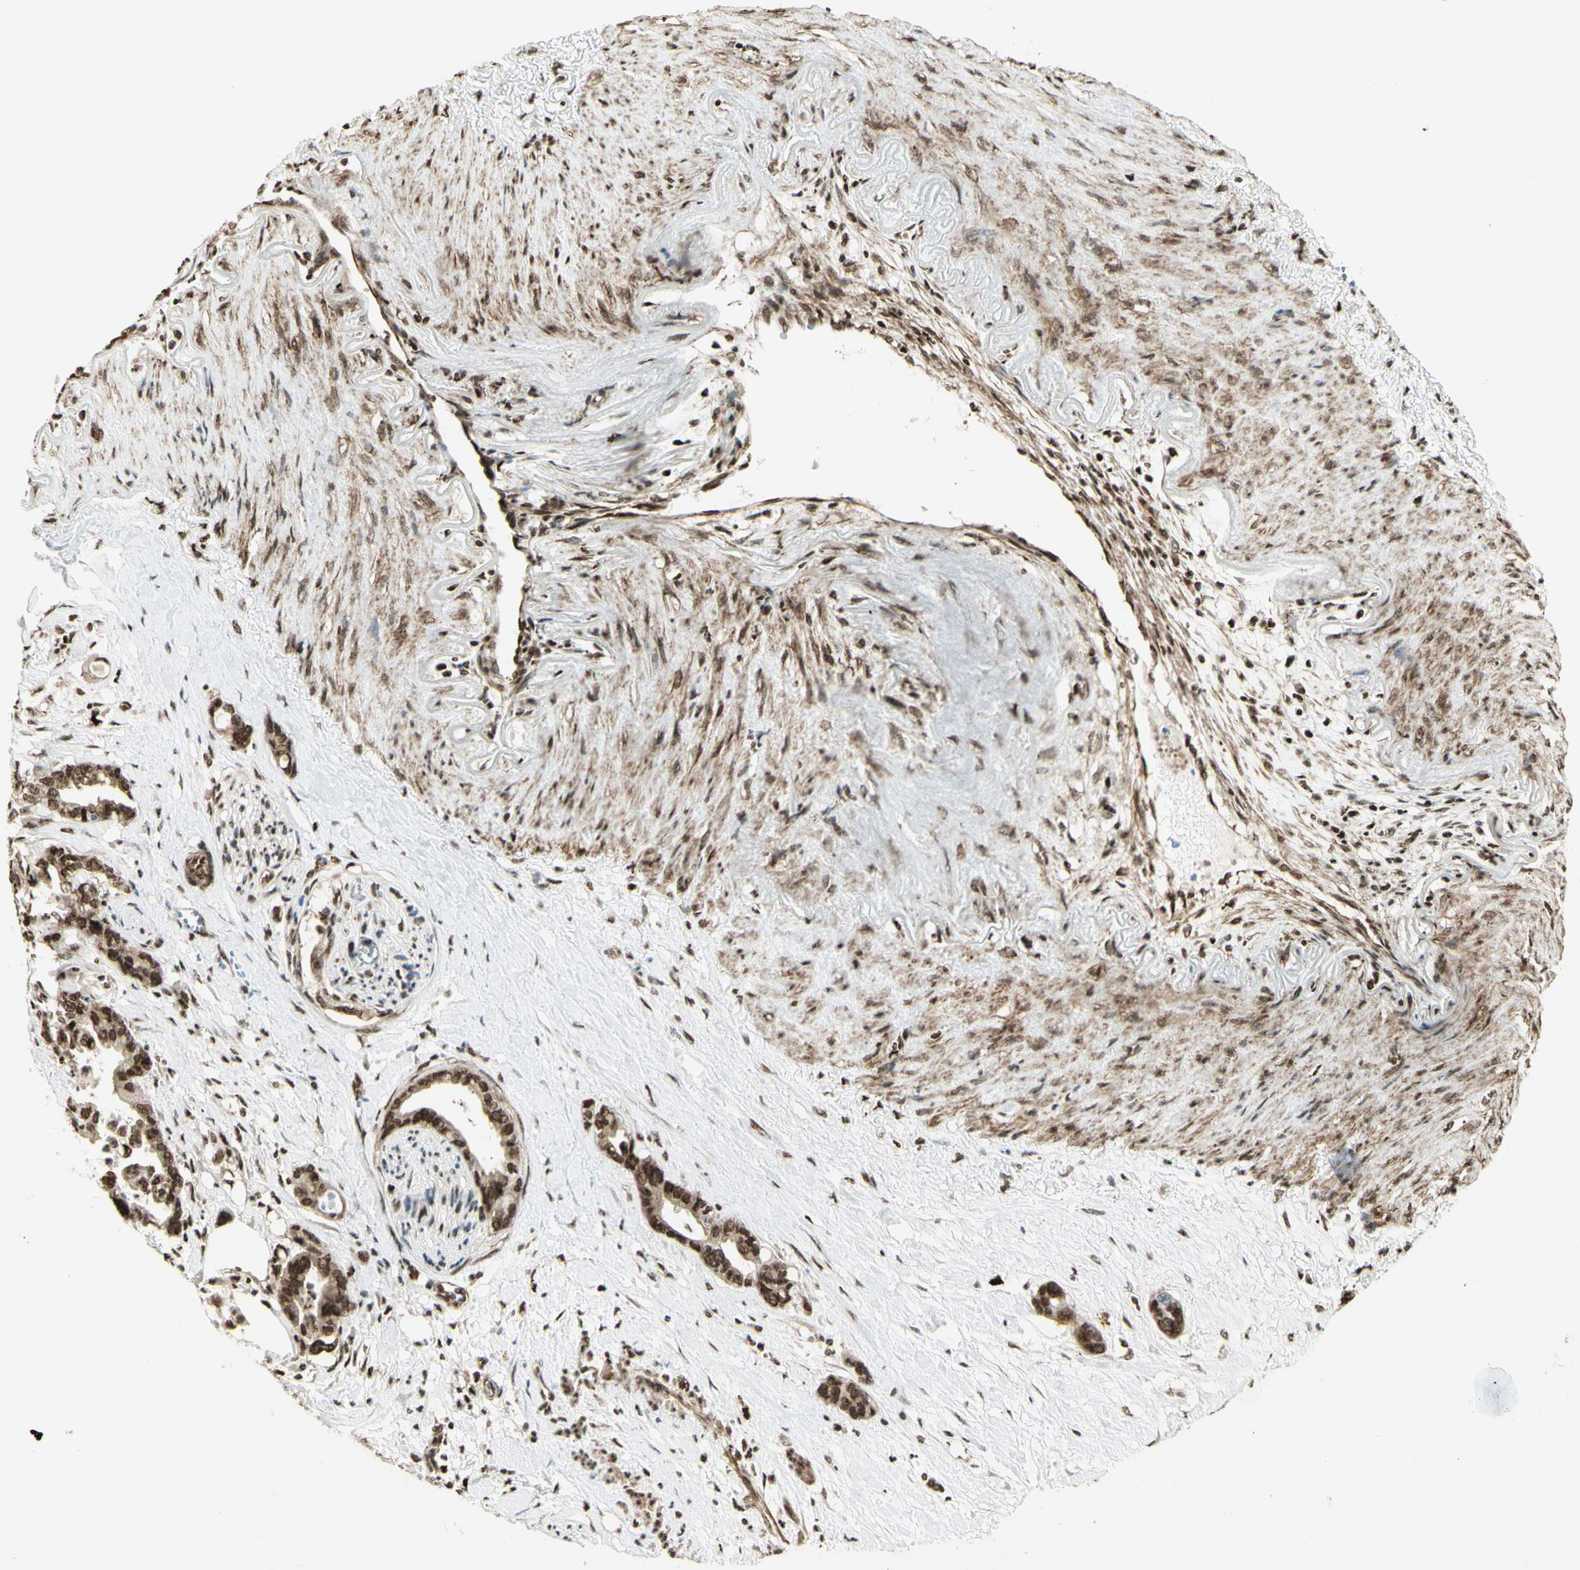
{"staining": {"intensity": "strong", "quantity": ">75%", "location": "cytoplasmic/membranous,nuclear"}, "tissue": "pancreatic cancer", "cell_type": "Tumor cells", "image_type": "cancer", "snomed": [{"axis": "morphology", "description": "Adenocarcinoma, NOS"}, {"axis": "topography", "description": "Pancreas"}], "caption": "This image demonstrates pancreatic cancer (adenocarcinoma) stained with IHC to label a protein in brown. The cytoplasmic/membranous and nuclear of tumor cells show strong positivity for the protein. Nuclei are counter-stained blue.", "gene": "ZMYM6", "patient": {"sex": "male", "age": 70}}